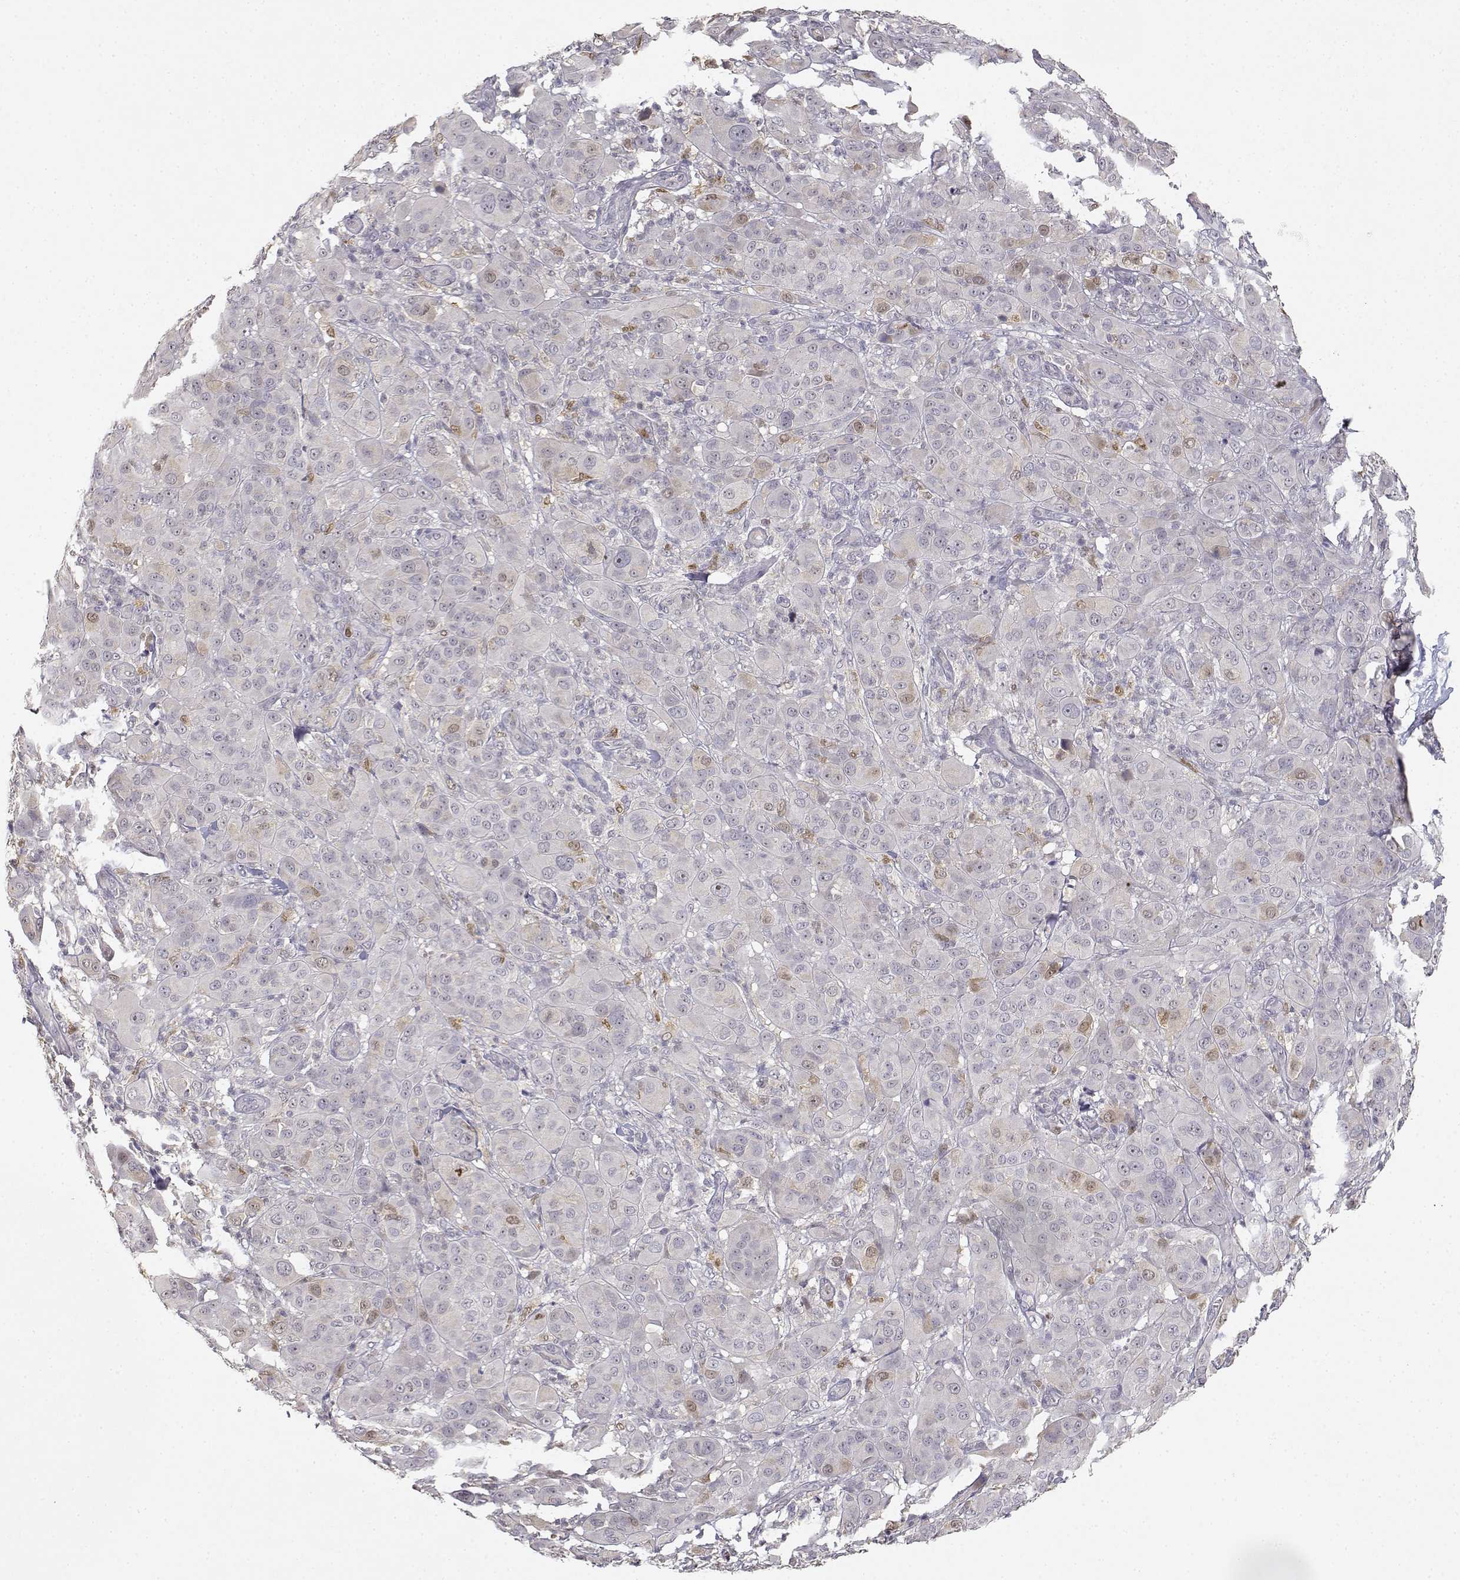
{"staining": {"intensity": "weak", "quantity": "<25%", "location": "nuclear"}, "tissue": "melanoma", "cell_type": "Tumor cells", "image_type": "cancer", "snomed": [{"axis": "morphology", "description": "Malignant melanoma, NOS"}, {"axis": "topography", "description": "Skin"}], "caption": "Immunohistochemistry (IHC) micrograph of neoplastic tissue: melanoma stained with DAB reveals no significant protein staining in tumor cells.", "gene": "RAD51", "patient": {"sex": "female", "age": 87}}